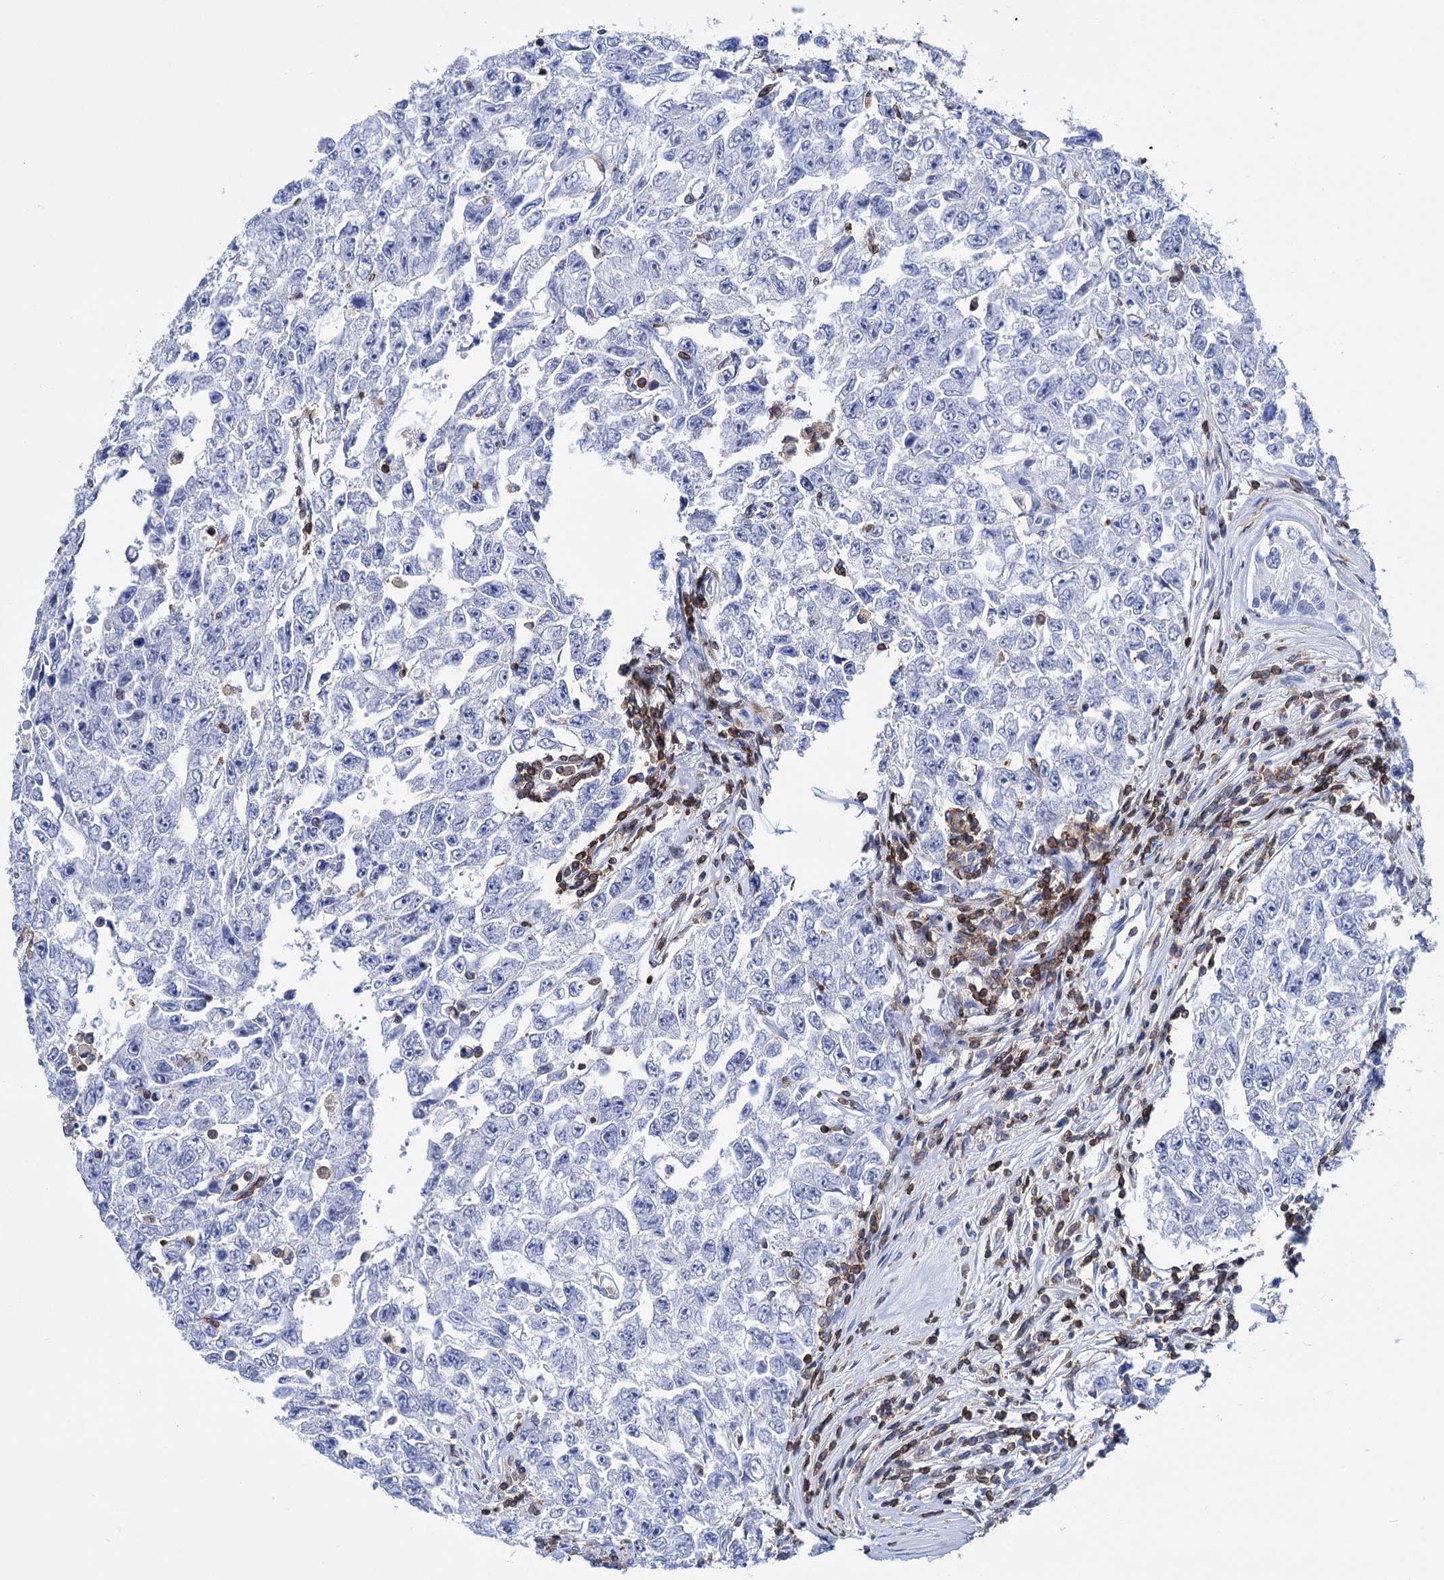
{"staining": {"intensity": "negative", "quantity": "none", "location": "none"}, "tissue": "testis cancer", "cell_type": "Tumor cells", "image_type": "cancer", "snomed": [{"axis": "morphology", "description": "Carcinoma, Embryonal, NOS"}, {"axis": "topography", "description": "Testis"}], "caption": "Testis cancer was stained to show a protein in brown. There is no significant positivity in tumor cells. Brightfield microscopy of immunohistochemistry stained with DAB (3,3'-diaminobenzidine) (brown) and hematoxylin (blue), captured at high magnification.", "gene": "DEF6", "patient": {"sex": "male", "age": 17}}